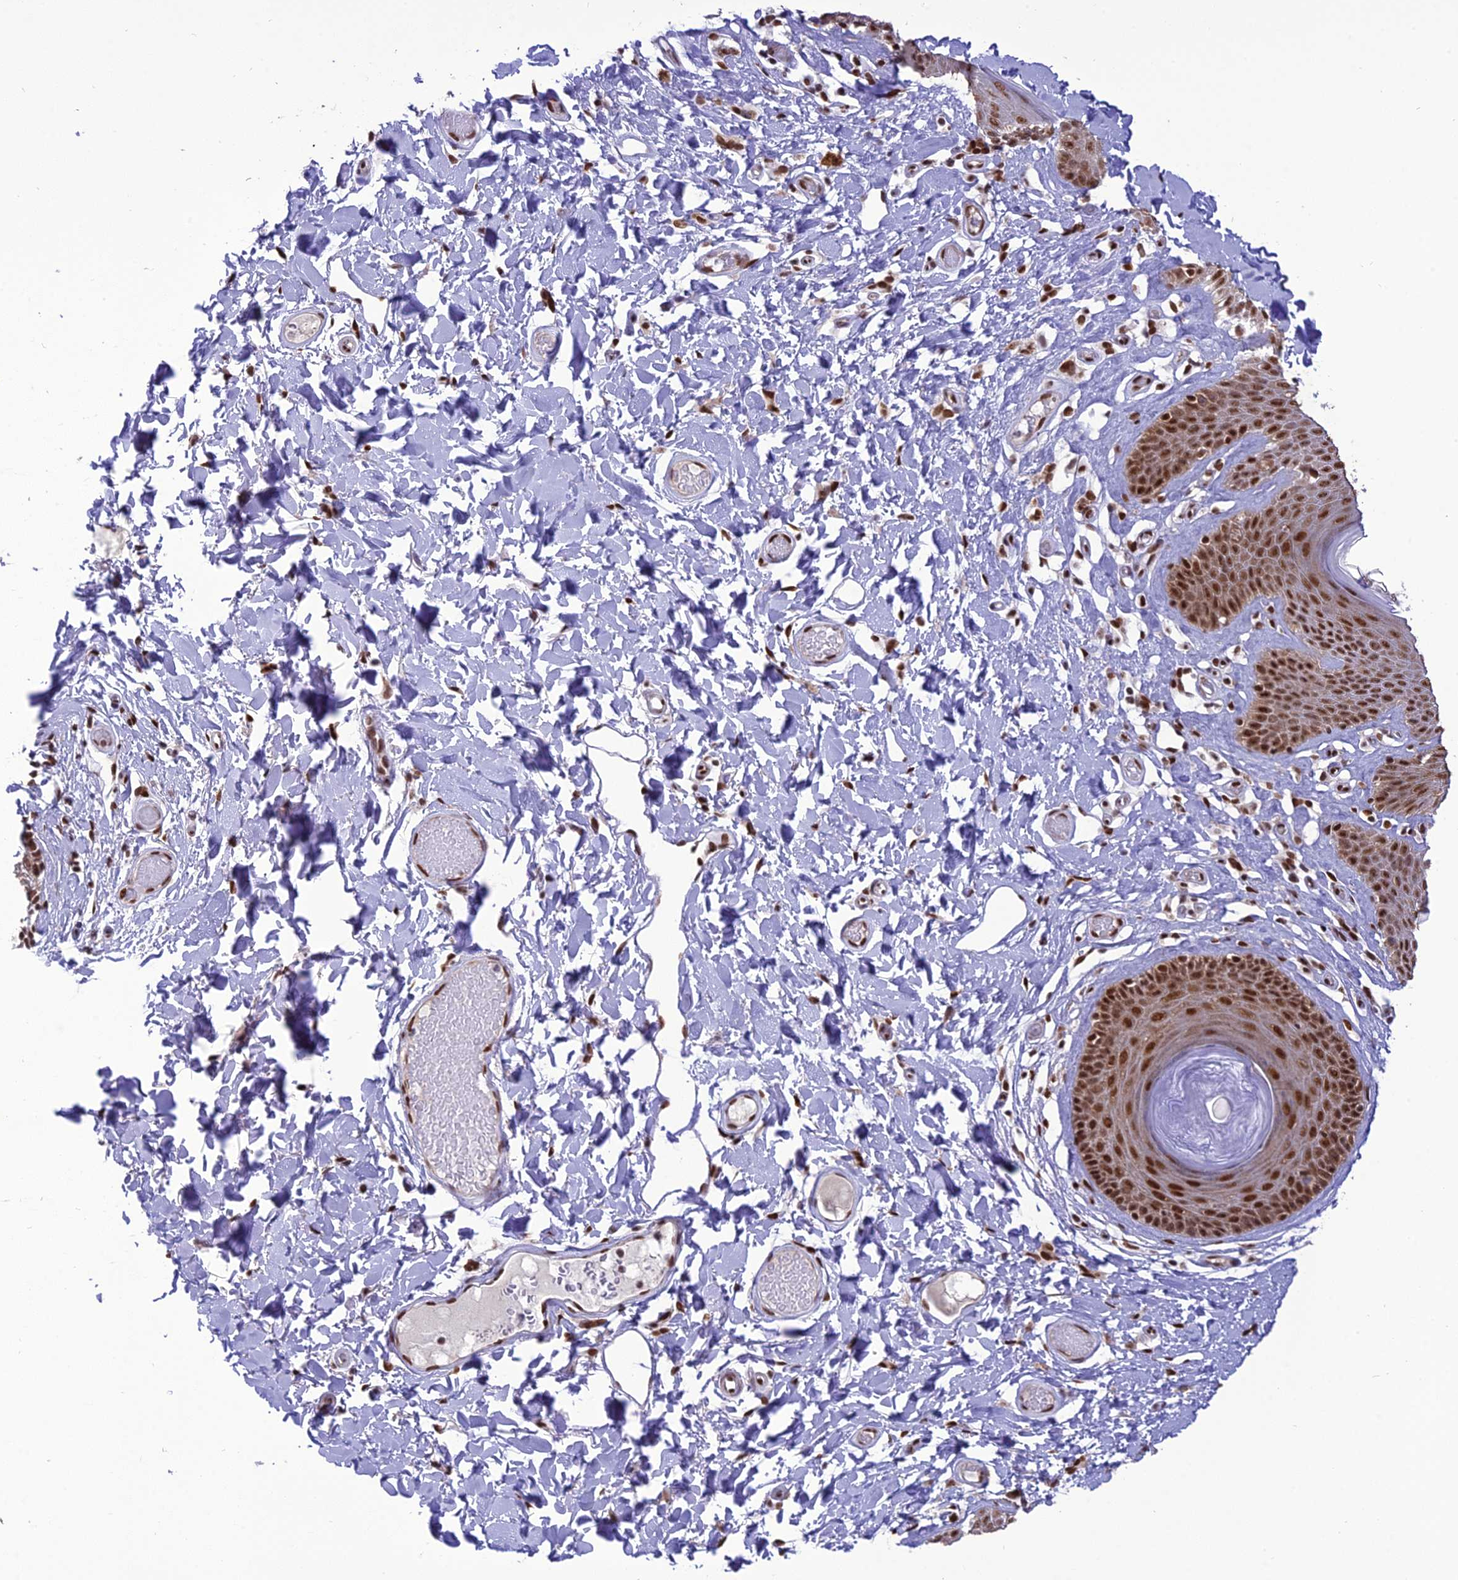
{"staining": {"intensity": "strong", "quantity": ">75%", "location": "nuclear"}, "tissue": "skin", "cell_type": "Epidermal cells", "image_type": "normal", "snomed": [{"axis": "morphology", "description": "Normal tissue, NOS"}, {"axis": "topography", "description": "Vulva"}], "caption": "Normal skin reveals strong nuclear positivity in approximately >75% of epidermal cells, visualized by immunohistochemistry.", "gene": "DDX1", "patient": {"sex": "female", "age": 73}}